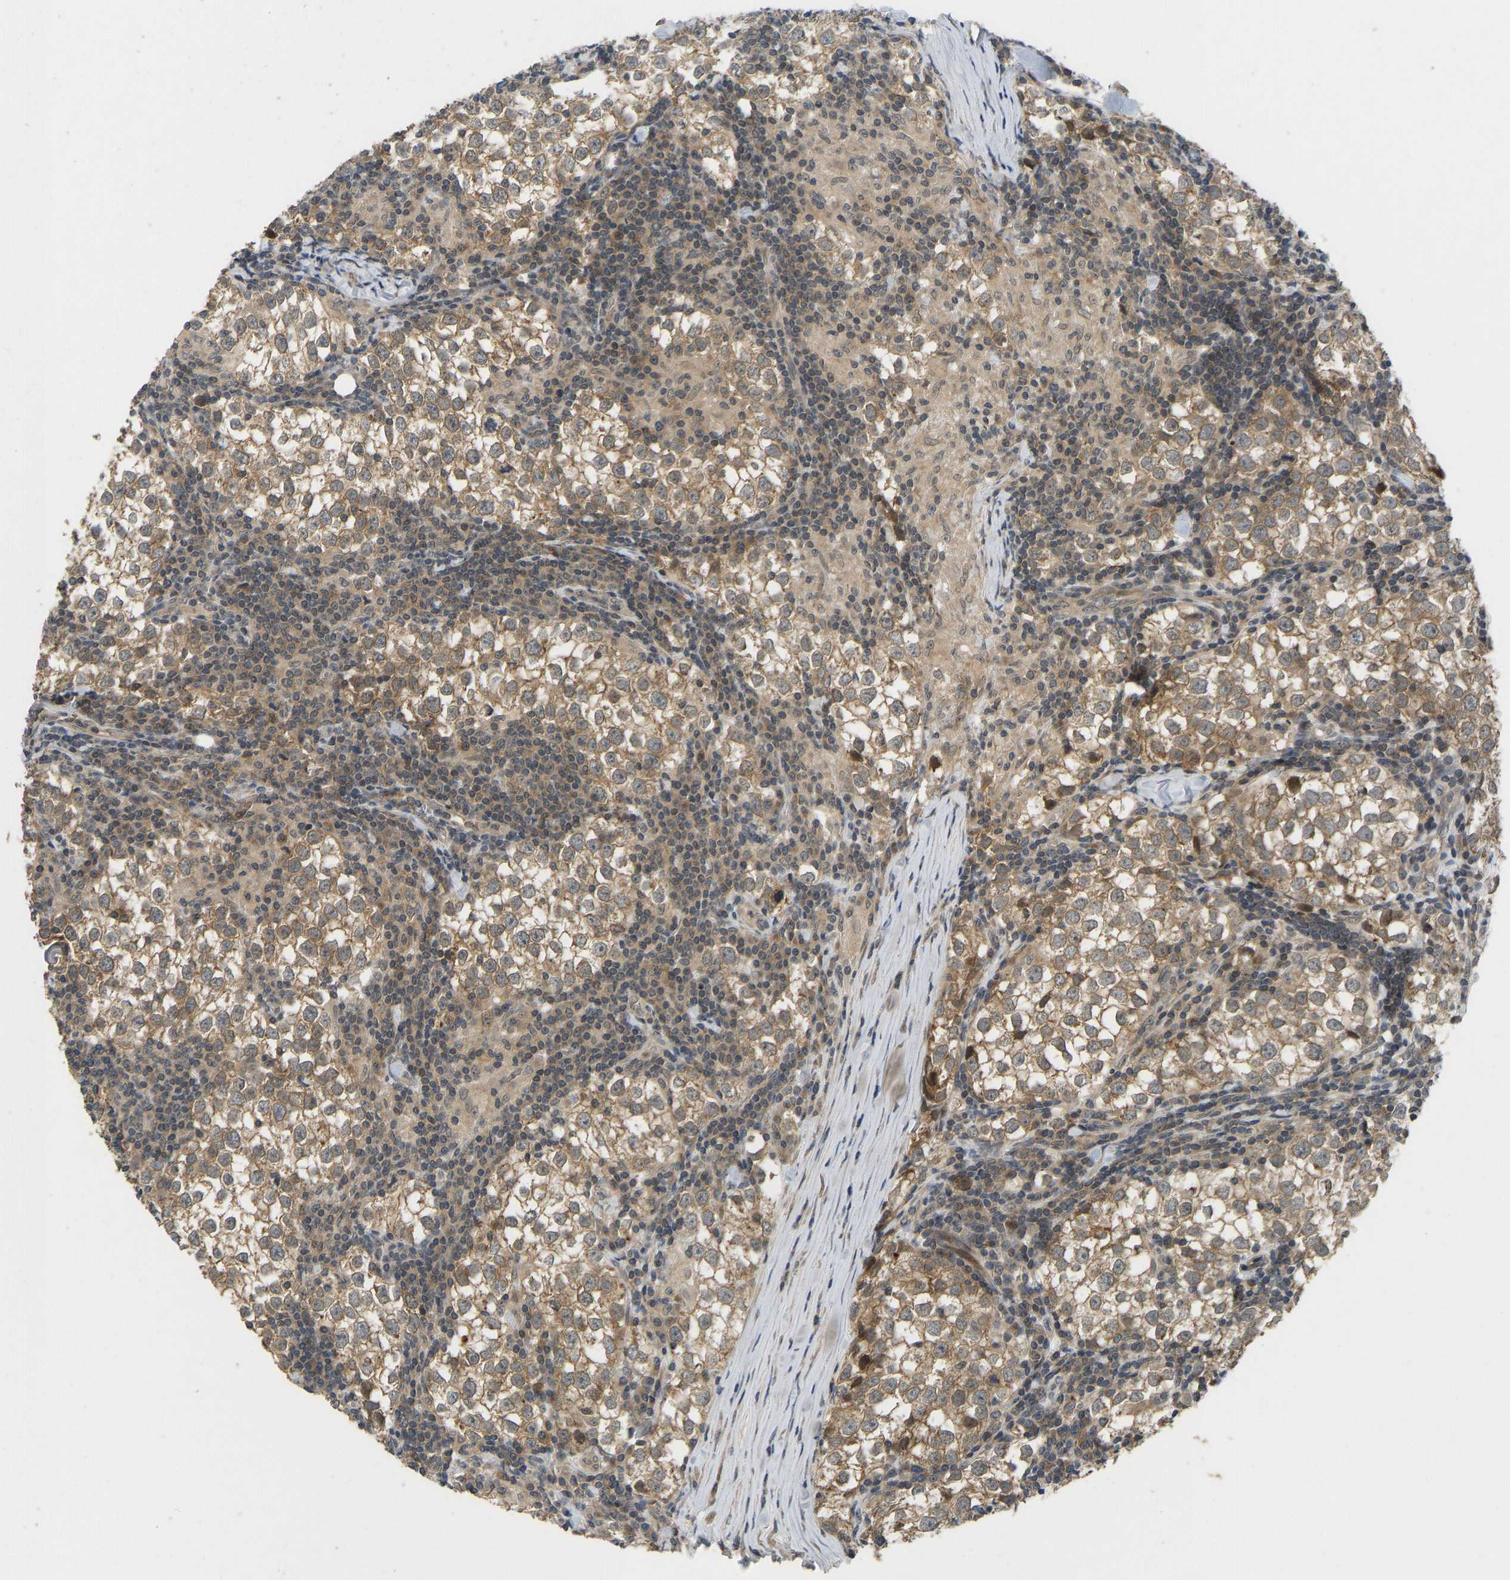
{"staining": {"intensity": "moderate", "quantity": ">75%", "location": "cytoplasmic/membranous"}, "tissue": "testis cancer", "cell_type": "Tumor cells", "image_type": "cancer", "snomed": [{"axis": "morphology", "description": "Seminoma, NOS"}, {"axis": "morphology", "description": "Carcinoma, Embryonal, NOS"}, {"axis": "topography", "description": "Testis"}], "caption": "Immunohistochemical staining of testis cancer shows medium levels of moderate cytoplasmic/membranous expression in about >75% of tumor cells.", "gene": "NDRG3", "patient": {"sex": "male", "age": 36}}